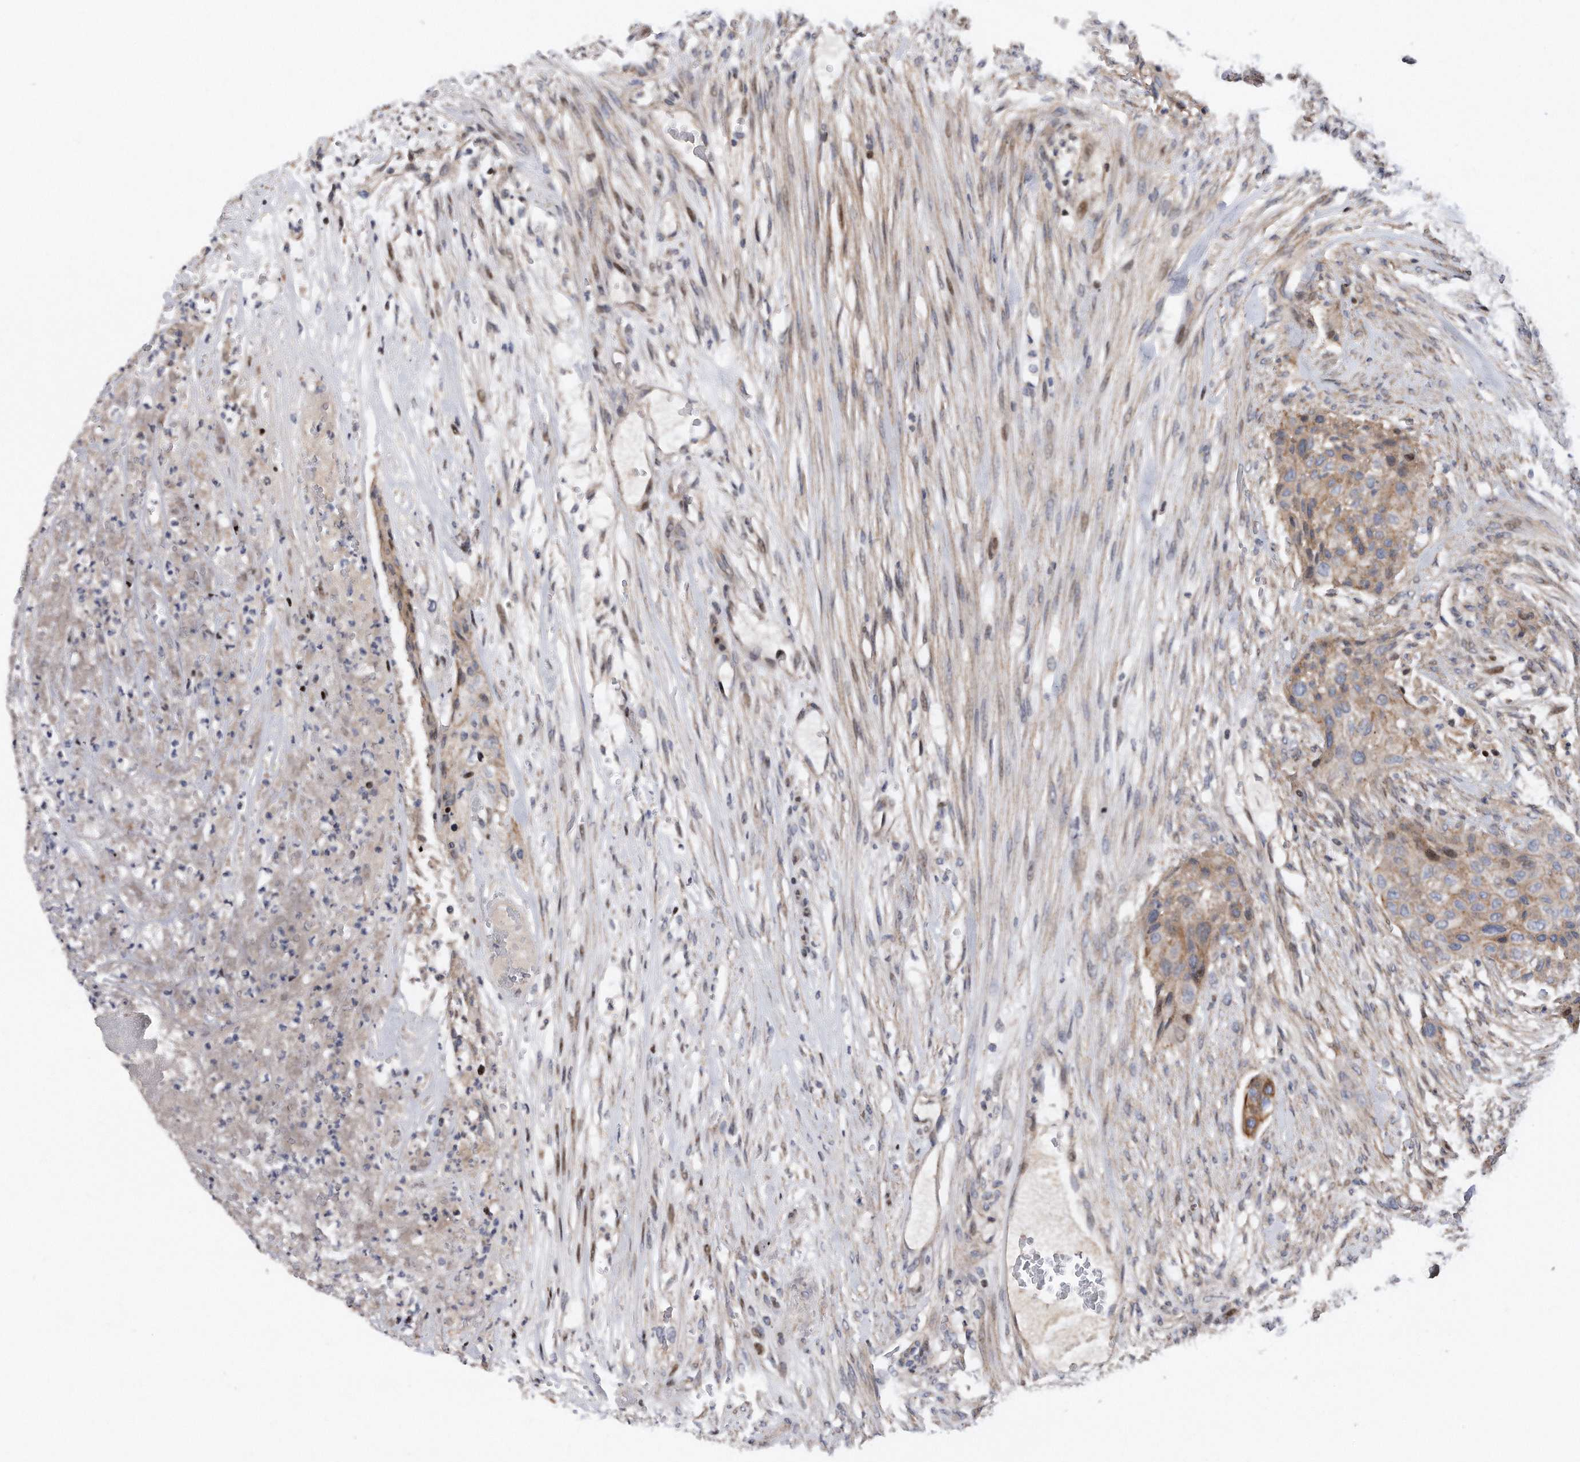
{"staining": {"intensity": "weak", "quantity": "25%-75%", "location": "cytoplasmic/membranous"}, "tissue": "urothelial cancer", "cell_type": "Tumor cells", "image_type": "cancer", "snomed": [{"axis": "morphology", "description": "Urothelial carcinoma, High grade"}, {"axis": "topography", "description": "Urinary bladder"}], "caption": "Protein expression analysis of urothelial cancer demonstrates weak cytoplasmic/membranous staining in about 25%-75% of tumor cells.", "gene": "CDH12", "patient": {"sex": "male", "age": 35}}